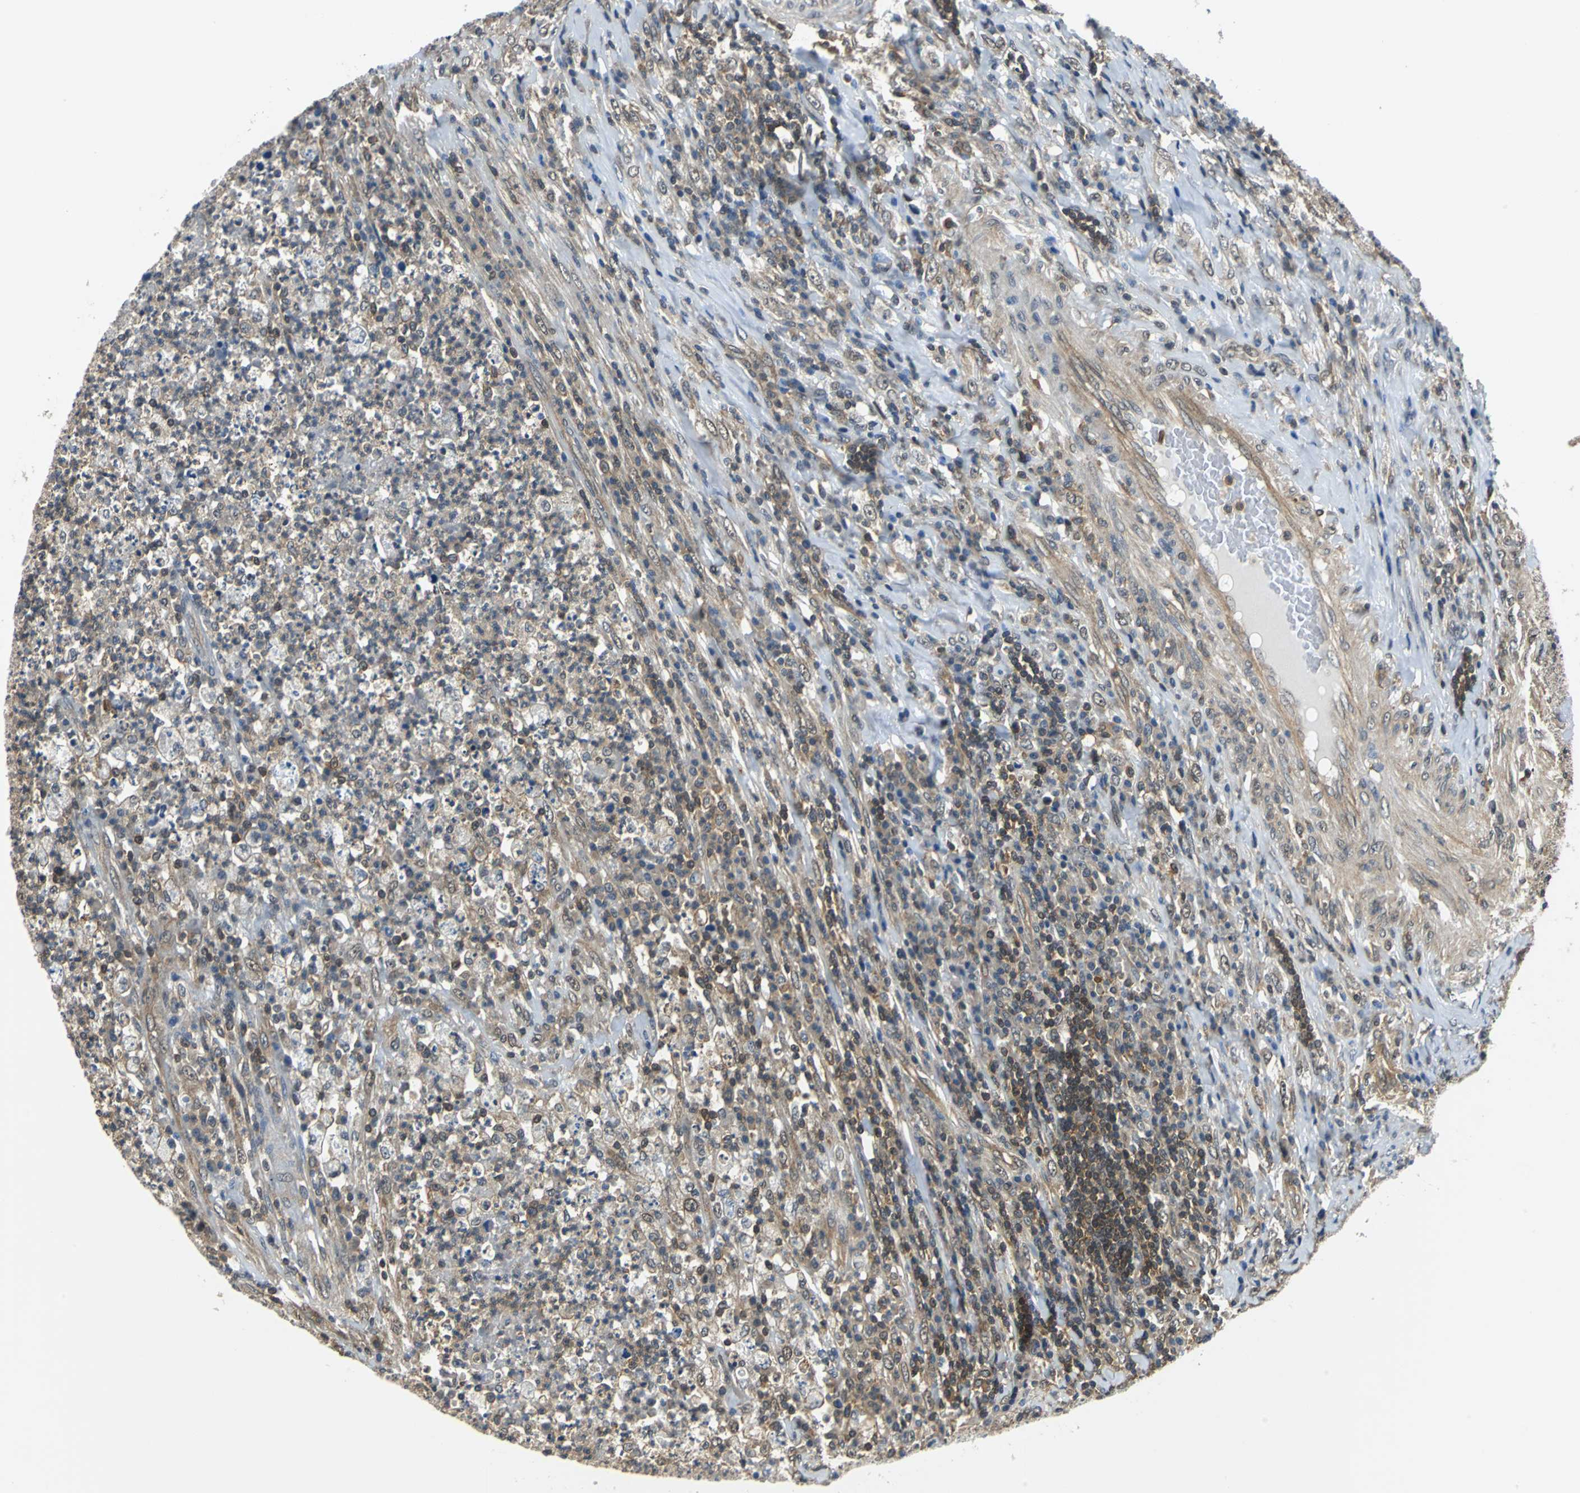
{"staining": {"intensity": "weak", "quantity": "25%-75%", "location": "nuclear"}, "tissue": "testis cancer", "cell_type": "Tumor cells", "image_type": "cancer", "snomed": [{"axis": "morphology", "description": "Necrosis, NOS"}, {"axis": "morphology", "description": "Carcinoma, Embryonal, NOS"}, {"axis": "topography", "description": "Testis"}], "caption": "DAB (3,3'-diaminobenzidine) immunohistochemical staining of testis cancer shows weak nuclear protein staining in approximately 25%-75% of tumor cells.", "gene": "ARPC3", "patient": {"sex": "male", "age": 19}}